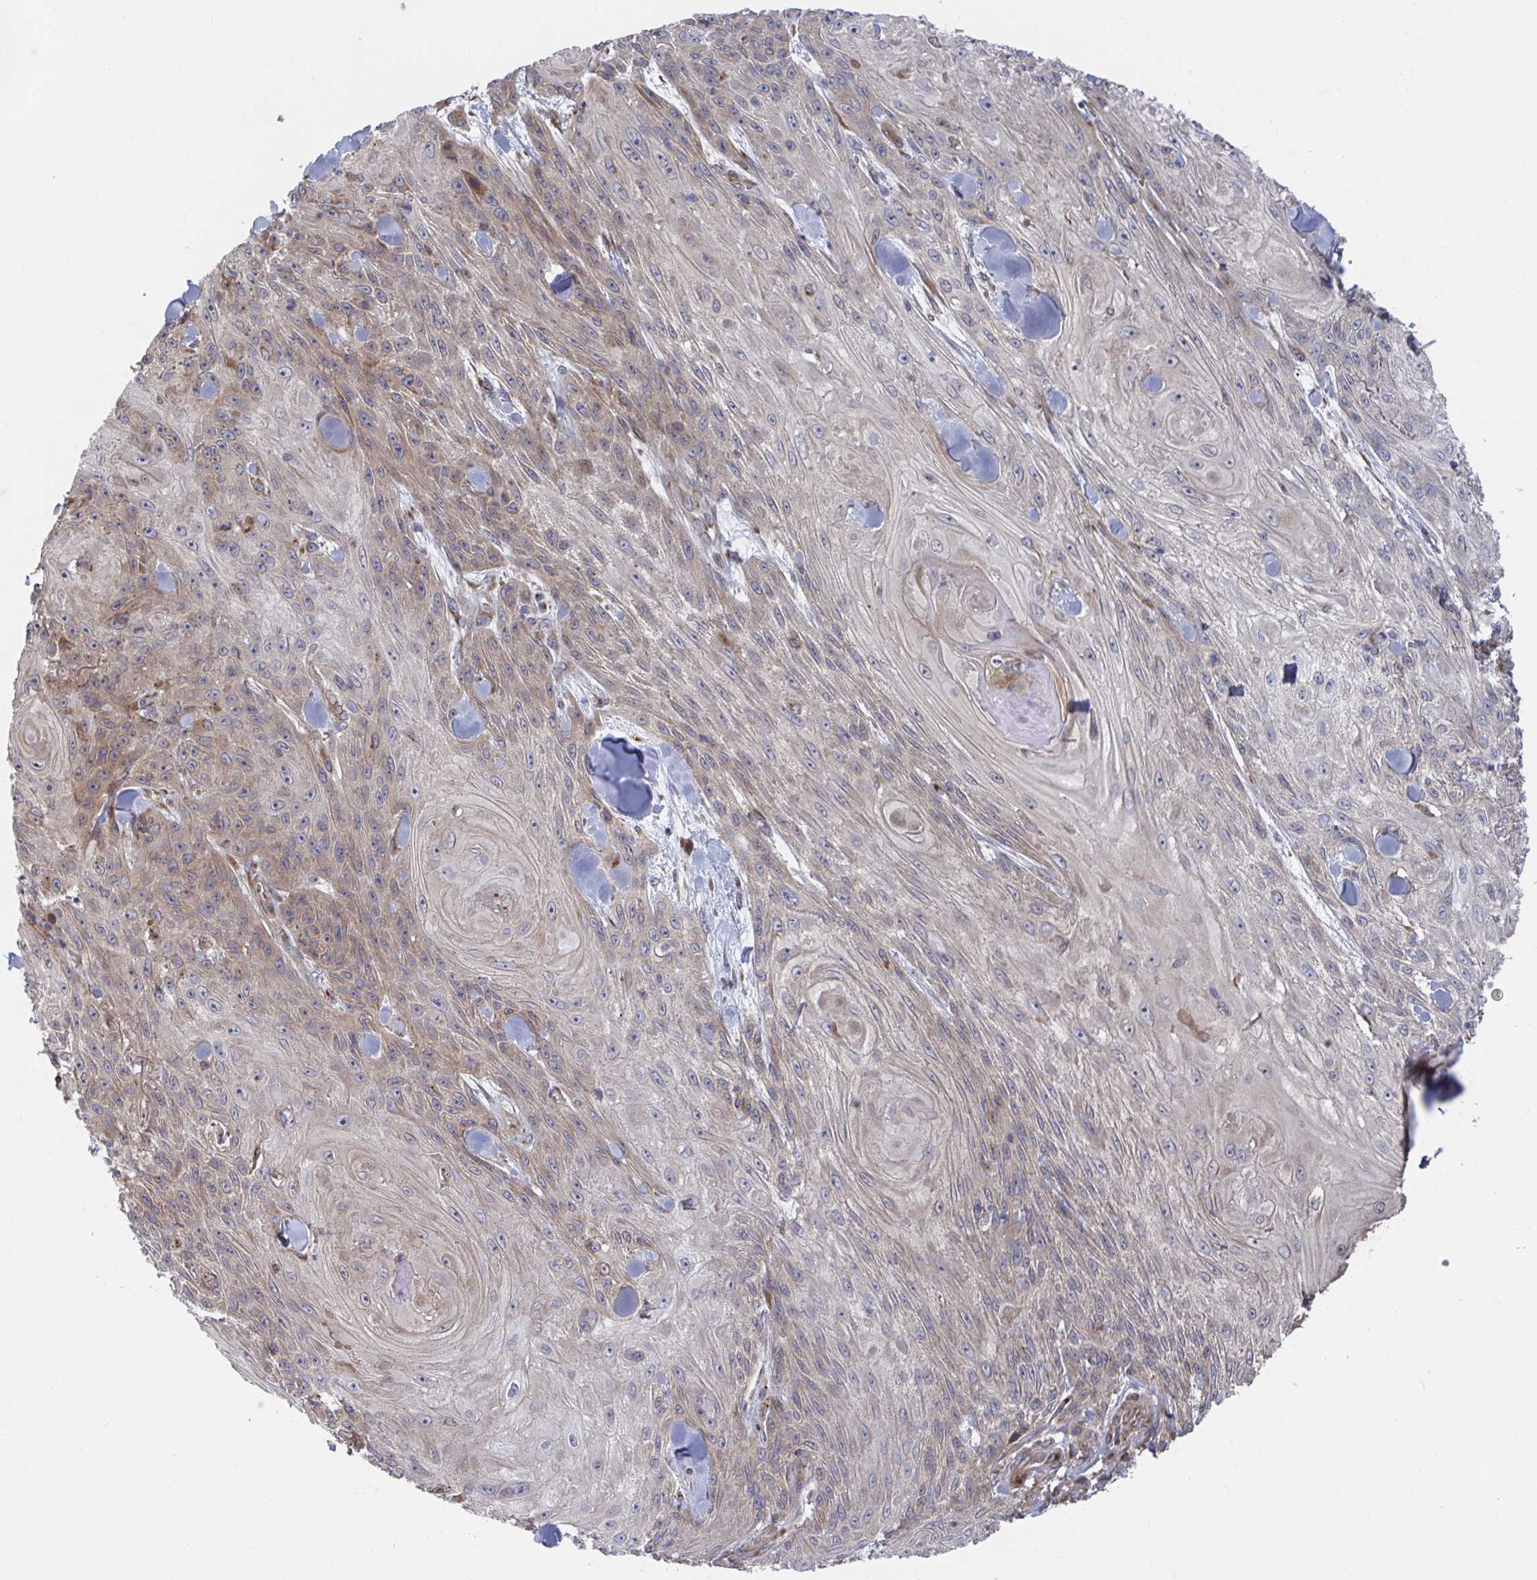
{"staining": {"intensity": "moderate", "quantity": "25%-75%", "location": "cytoplasmic/membranous"}, "tissue": "skin cancer", "cell_type": "Tumor cells", "image_type": "cancer", "snomed": [{"axis": "morphology", "description": "Squamous cell carcinoma, NOS"}, {"axis": "topography", "description": "Skin"}], "caption": "Immunohistochemical staining of skin cancer (squamous cell carcinoma) displays medium levels of moderate cytoplasmic/membranous protein expression in about 25%-75% of tumor cells.", "gene": "FJX1", "patient": {"sex": "male", "age": 88}}